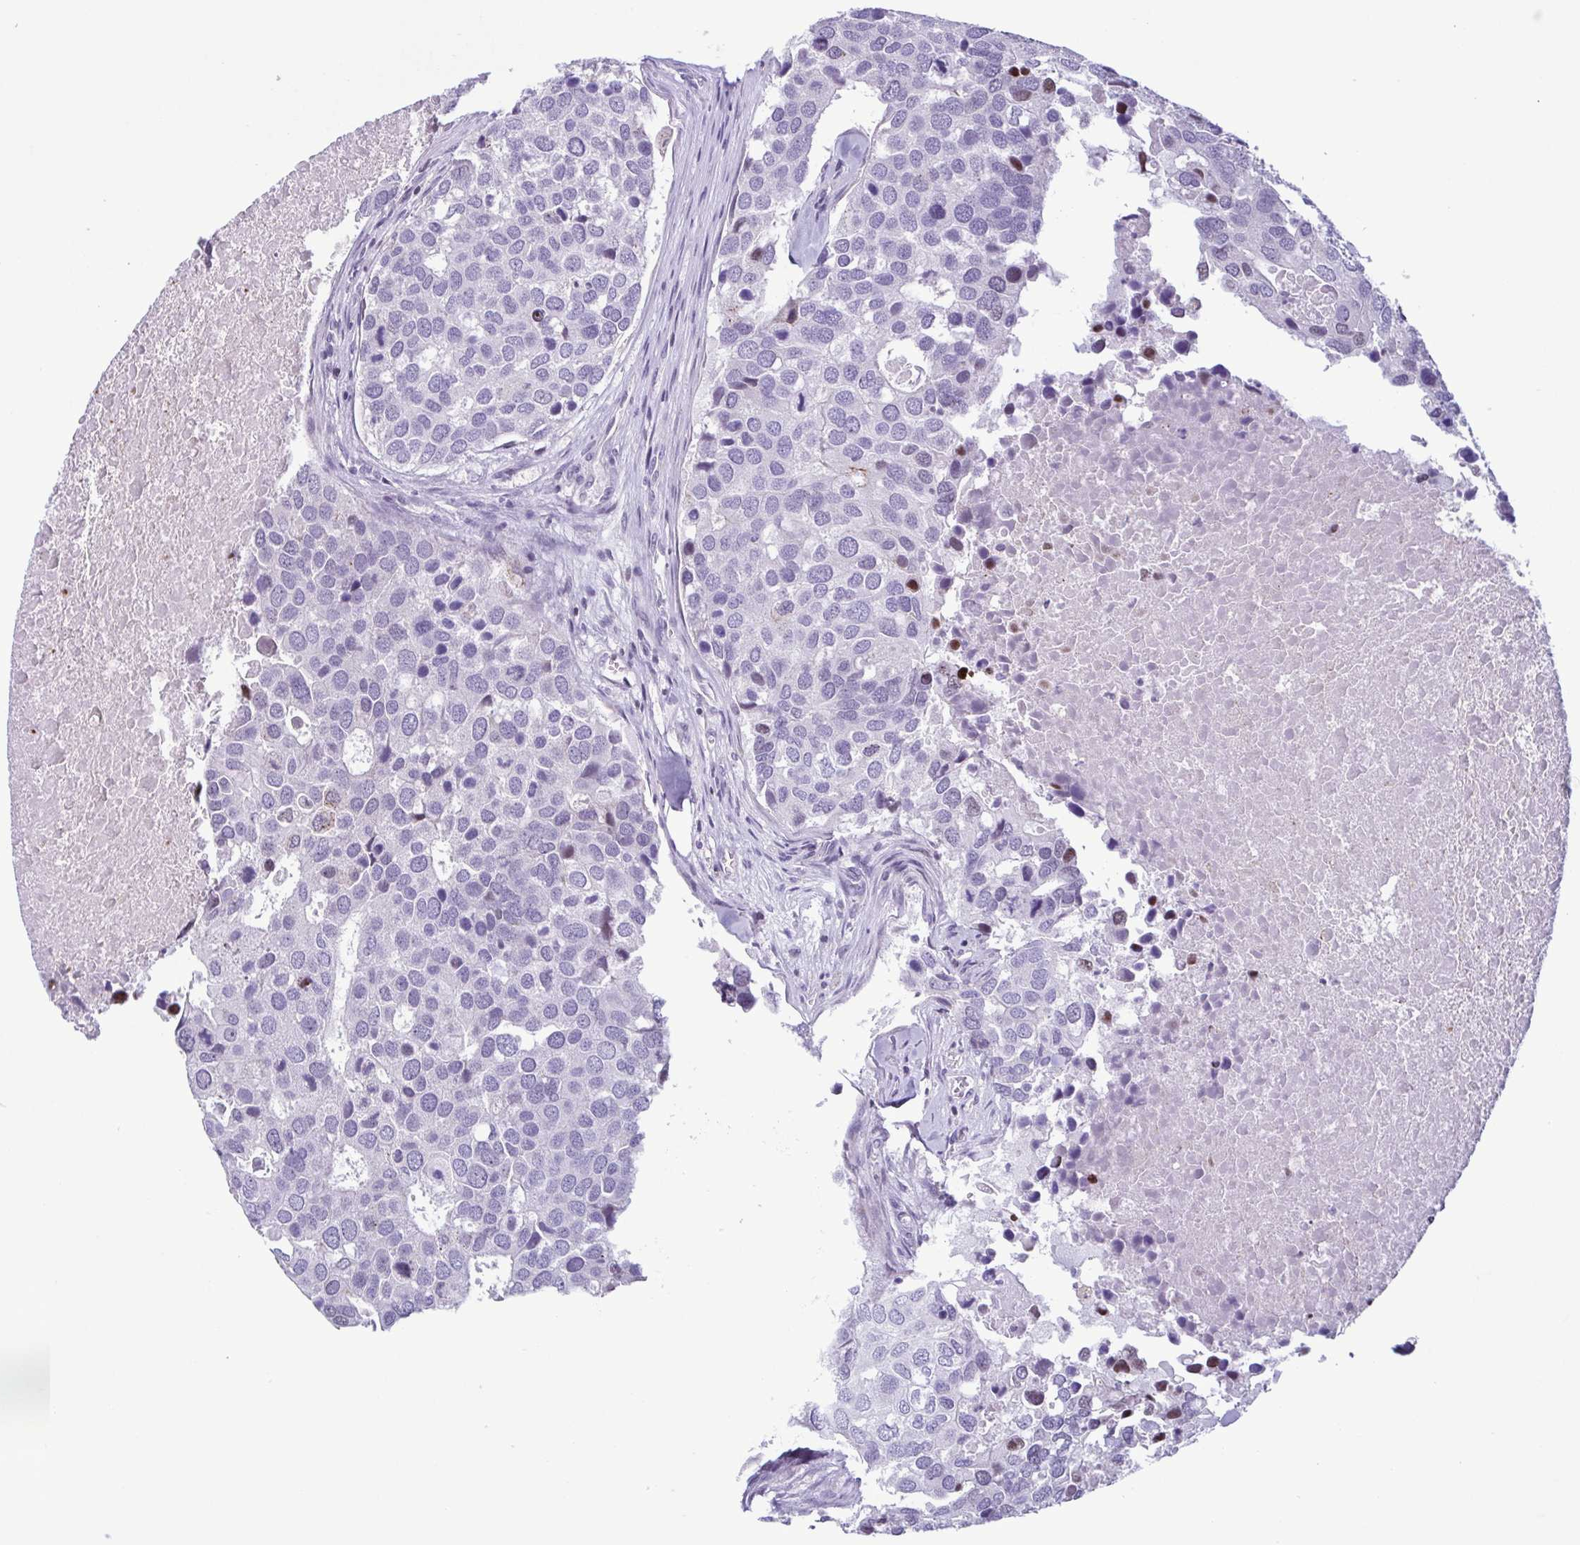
{"staining": {"intensity": "negative", "quantity": "none", "location": "none"}, "tissue": "breast cancer", "cell_type": "Tumor cells", "image_type": "cancer", "snomed": [{"axis": "morphology", "description": "Duct carcinoma"}, {"axis": "topography", "description": "Breast"}], "caption": "Immunohistochemistry of breast cancer reveals no staining in tumor cells.", "gene": "IRF1", "patient": {"sex": "female", "age": 83}}